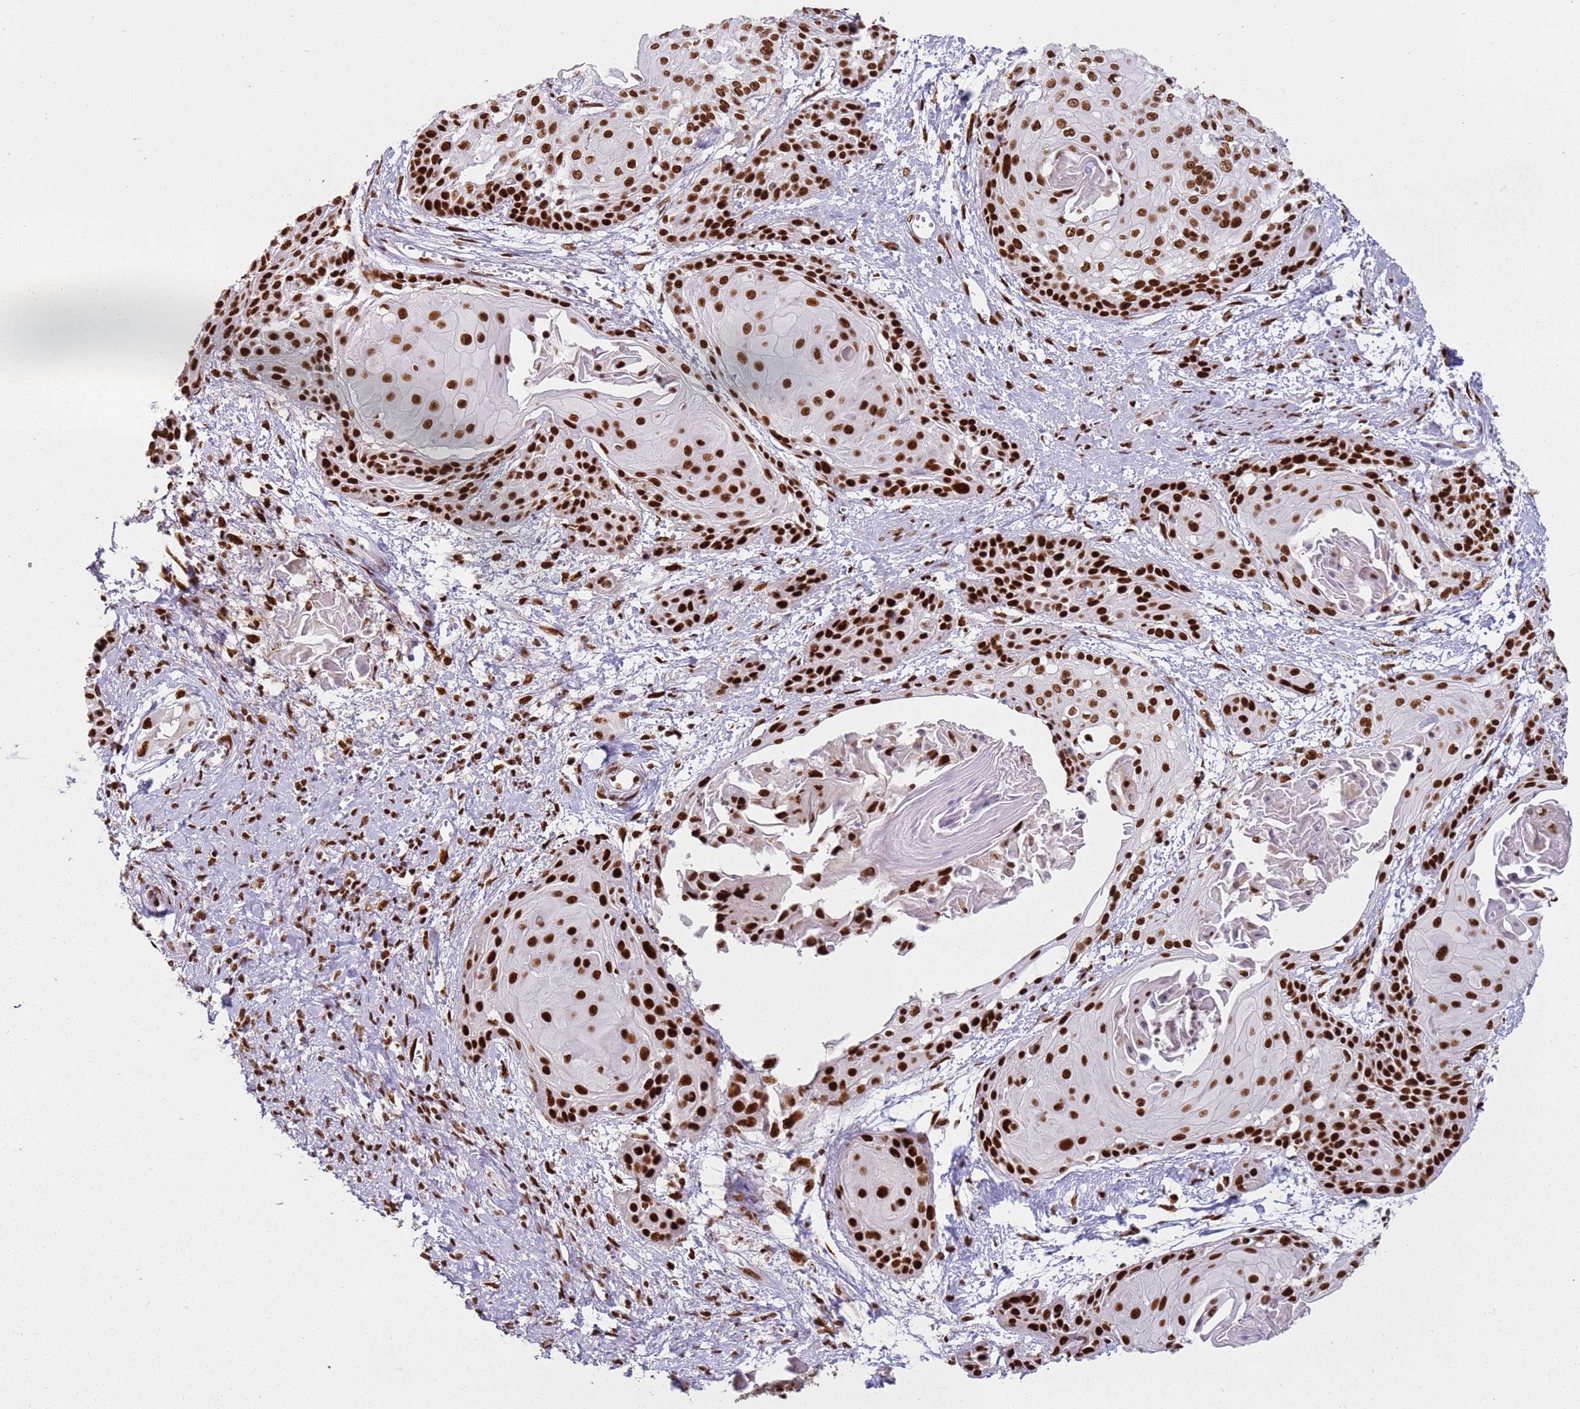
{"staining": {"intensity": "strong", "quantity": ">75%", "location": "nuclear"}, "tissue": "cervical cancer", "cell_type": "Tumor cells", "image_type": "cancer", "snomed": [{"axis": "morphology", "description": "Squamous cell carcinoma, NOS"}, {"axis": "topography", "description": "Cervix"}], "caption": "Human cervical cancer (squamous cell carcinoma) stained with a protein marker demonstrates strong staining in tumor cells.", "gene": "TENT4A", "patient": {"sex": "female", "age": 57}}